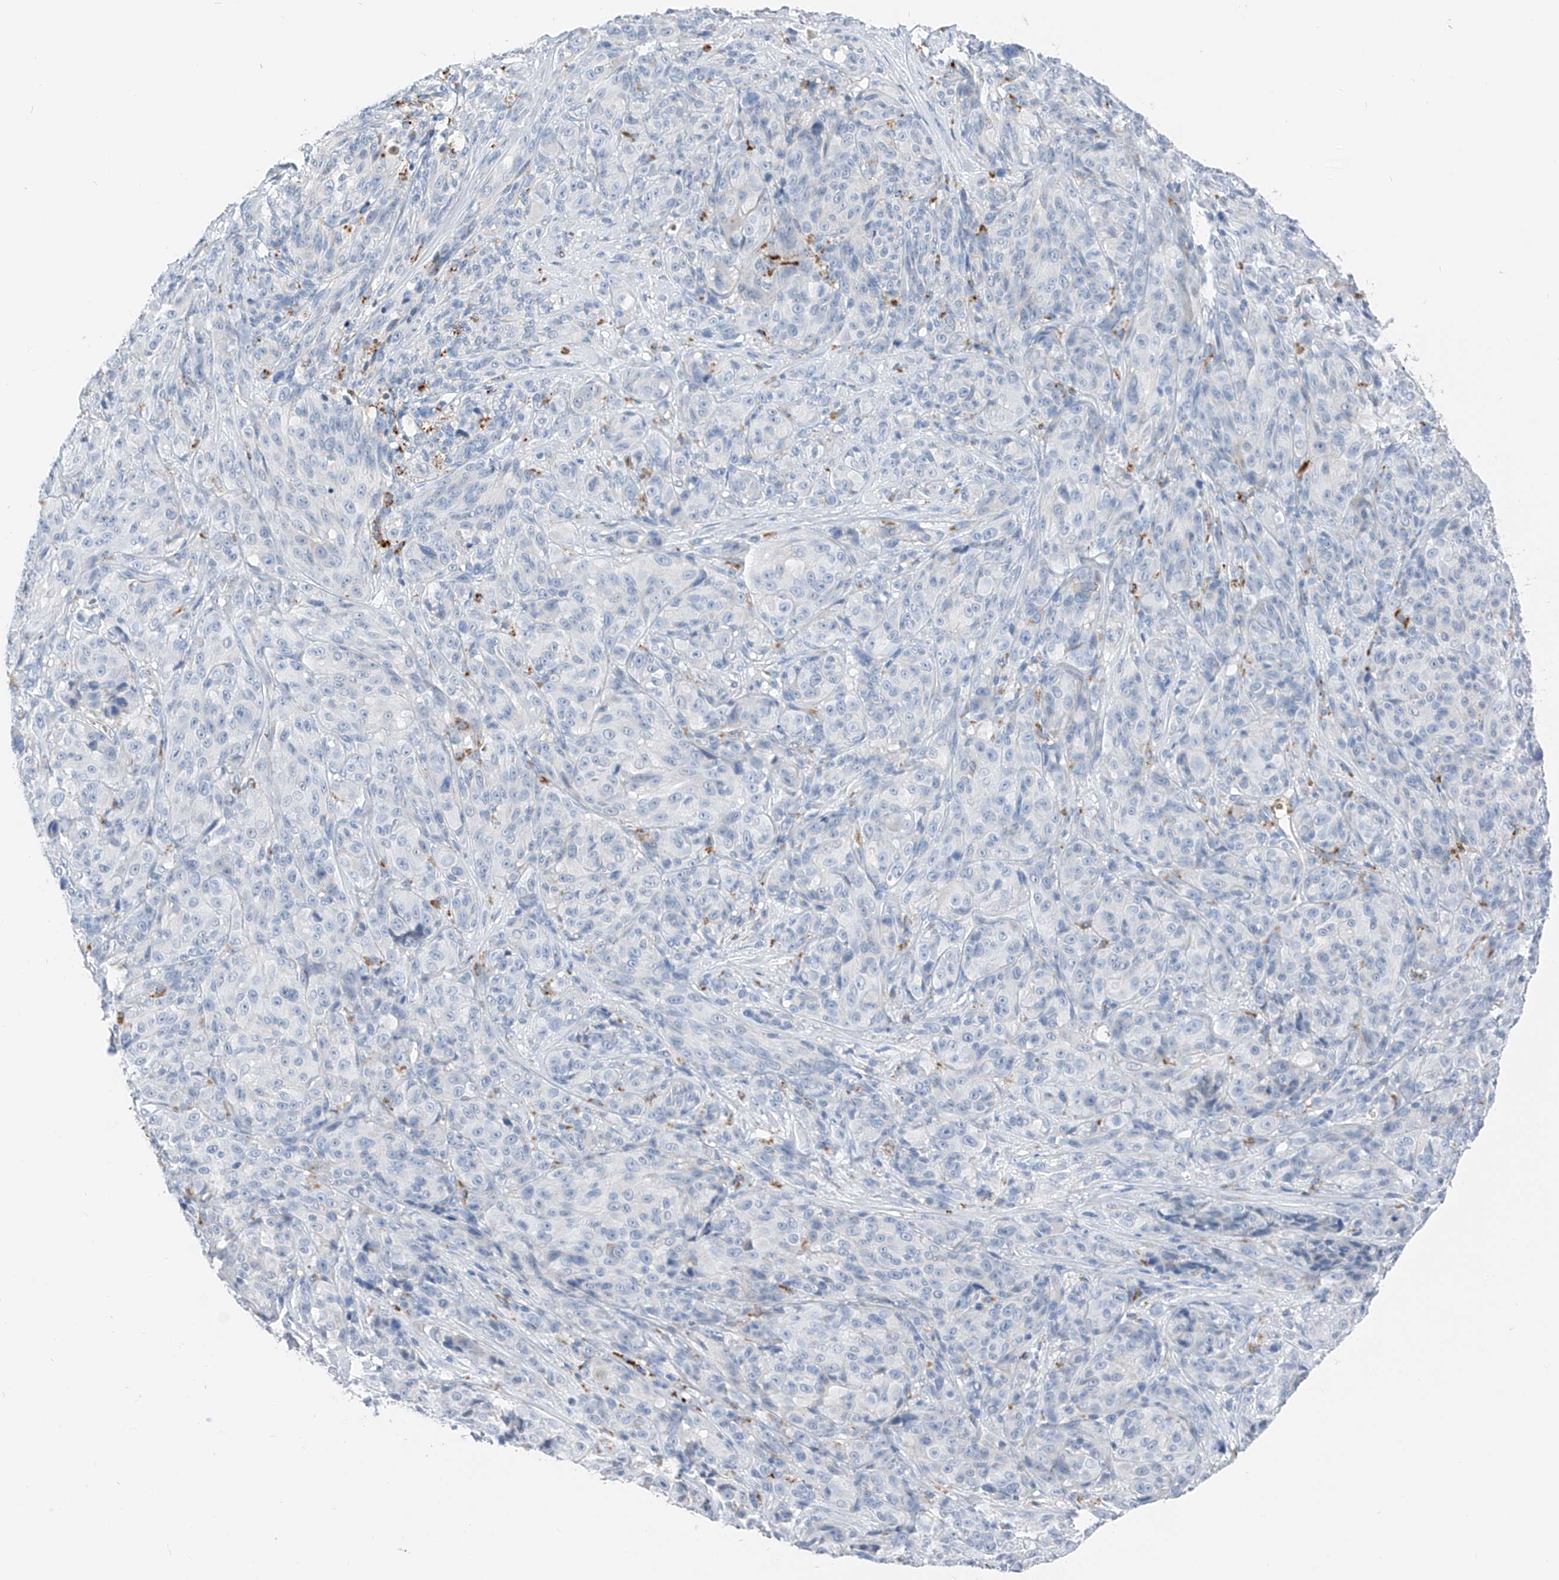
{"staining": {"intensity": "negative", "quantity": "none", "location": "none"}, "tissue": "melanoma", "cell_type": "Tumor cells", "image_type": "cancer", "snomed": [{"axis": "morphology", "description": "Malignant melanoma, NOS"}, {"axis": "topography", "description": "Skin"}], "caption": "A high-resolution photomicrograph shows immunohistochemistry (IHC) staining of melanoma, which demonstrates no significant positivity in tumor cells.", "gene": "PRSS23", "patient": {"sex": "male", "age": 73}}